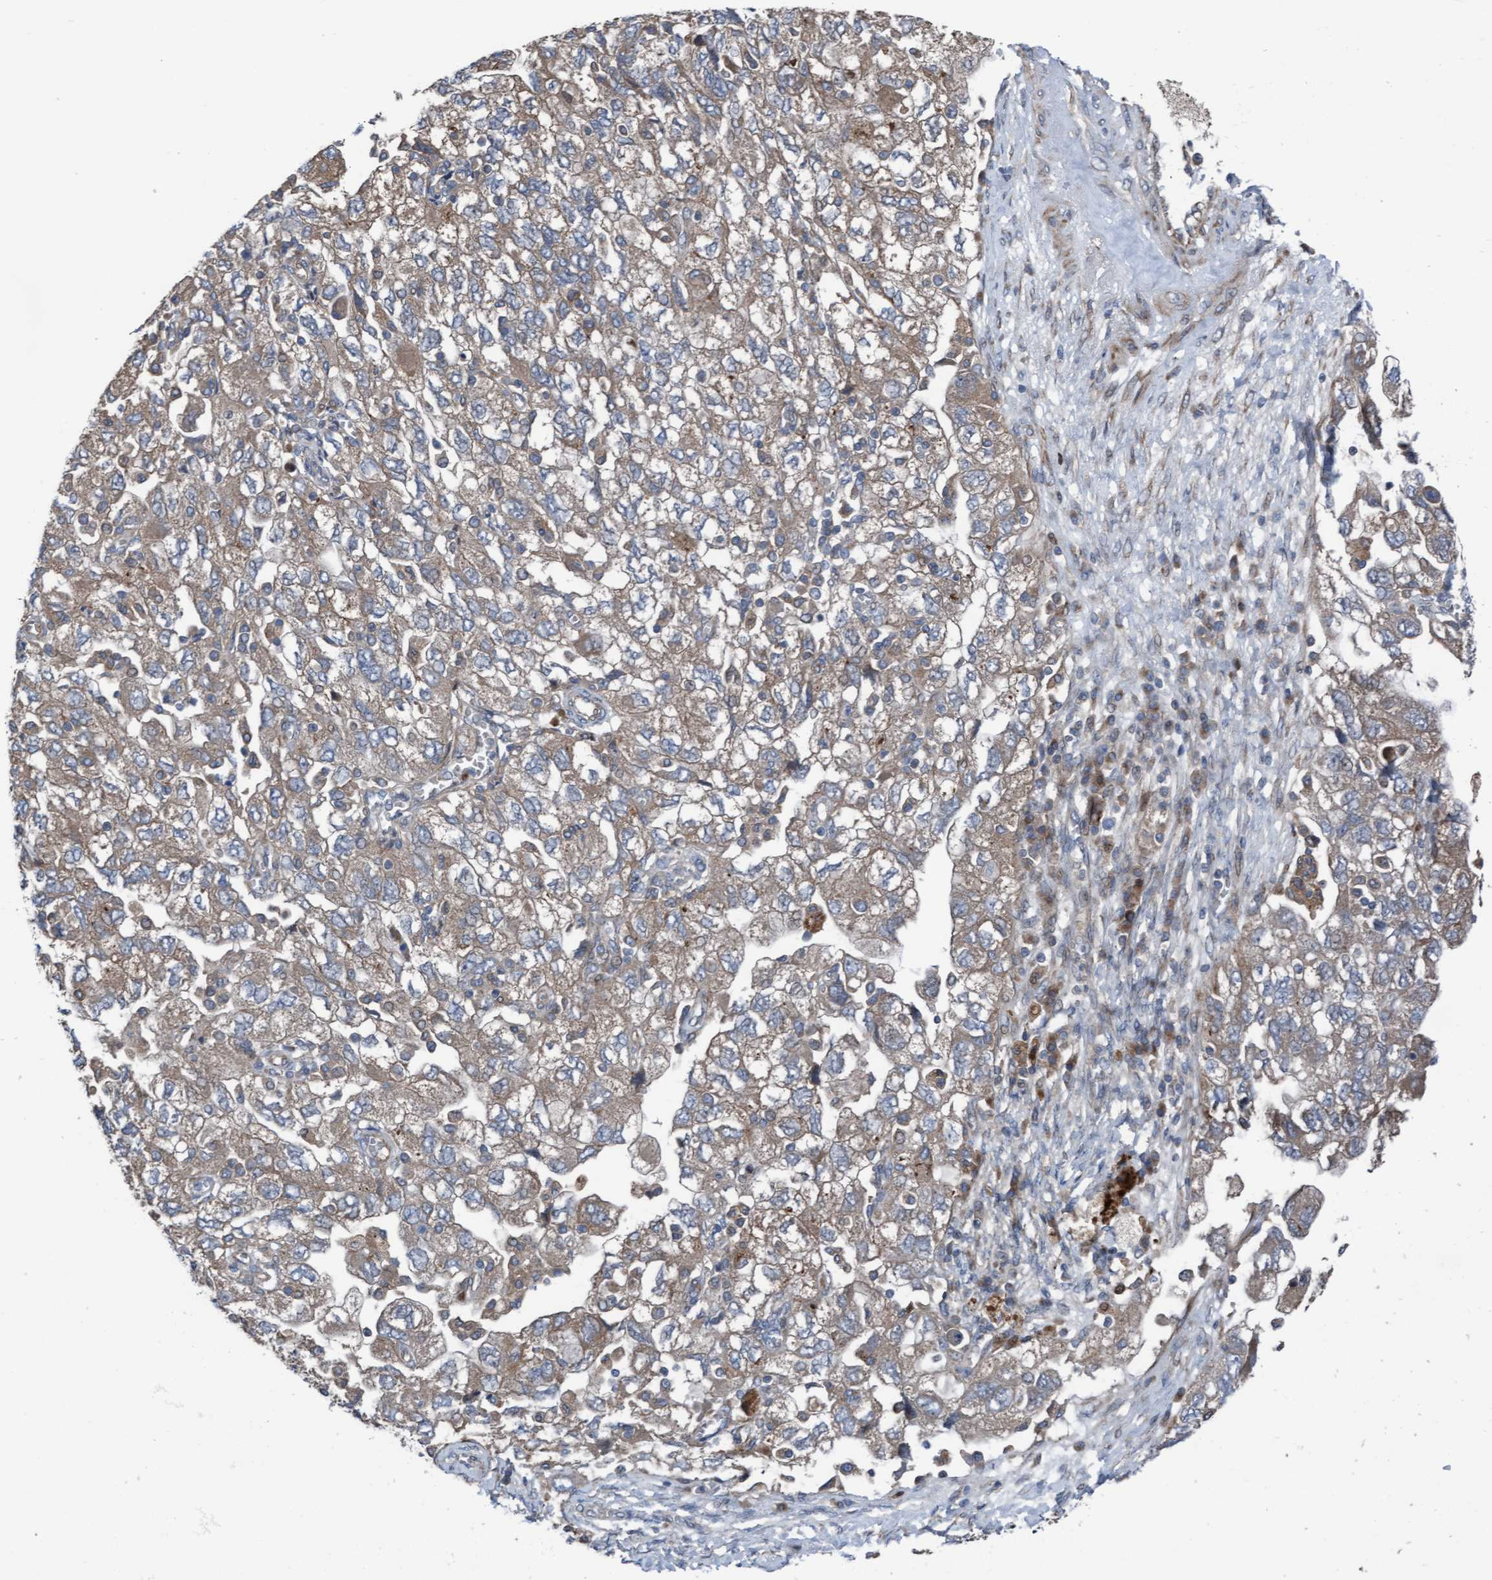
{"staining": {"intensity": "weak", "quantity": ">75%", "location": "cytoplasmic/membranous"}, "tissue": "ovarian cancer", "cell_type": "Tumor cells", "image_type": "cancer", "snomed": [{"axis": "morphology", "description": "Carcinoma, NOS"}, {"axis": "morphology", "description": "Cystadenocarcinoma, serous, NOS"}, {"axis": "topography", "description": "Ovary"}], "caption": "Ovarian cancer (carcinoma) tissue reveals weak cytoplasmic/membranous positivity in approximately >75% of tumor cells", "gene": "KLHL26", "patient": {"sex": "female", "age": 69}}